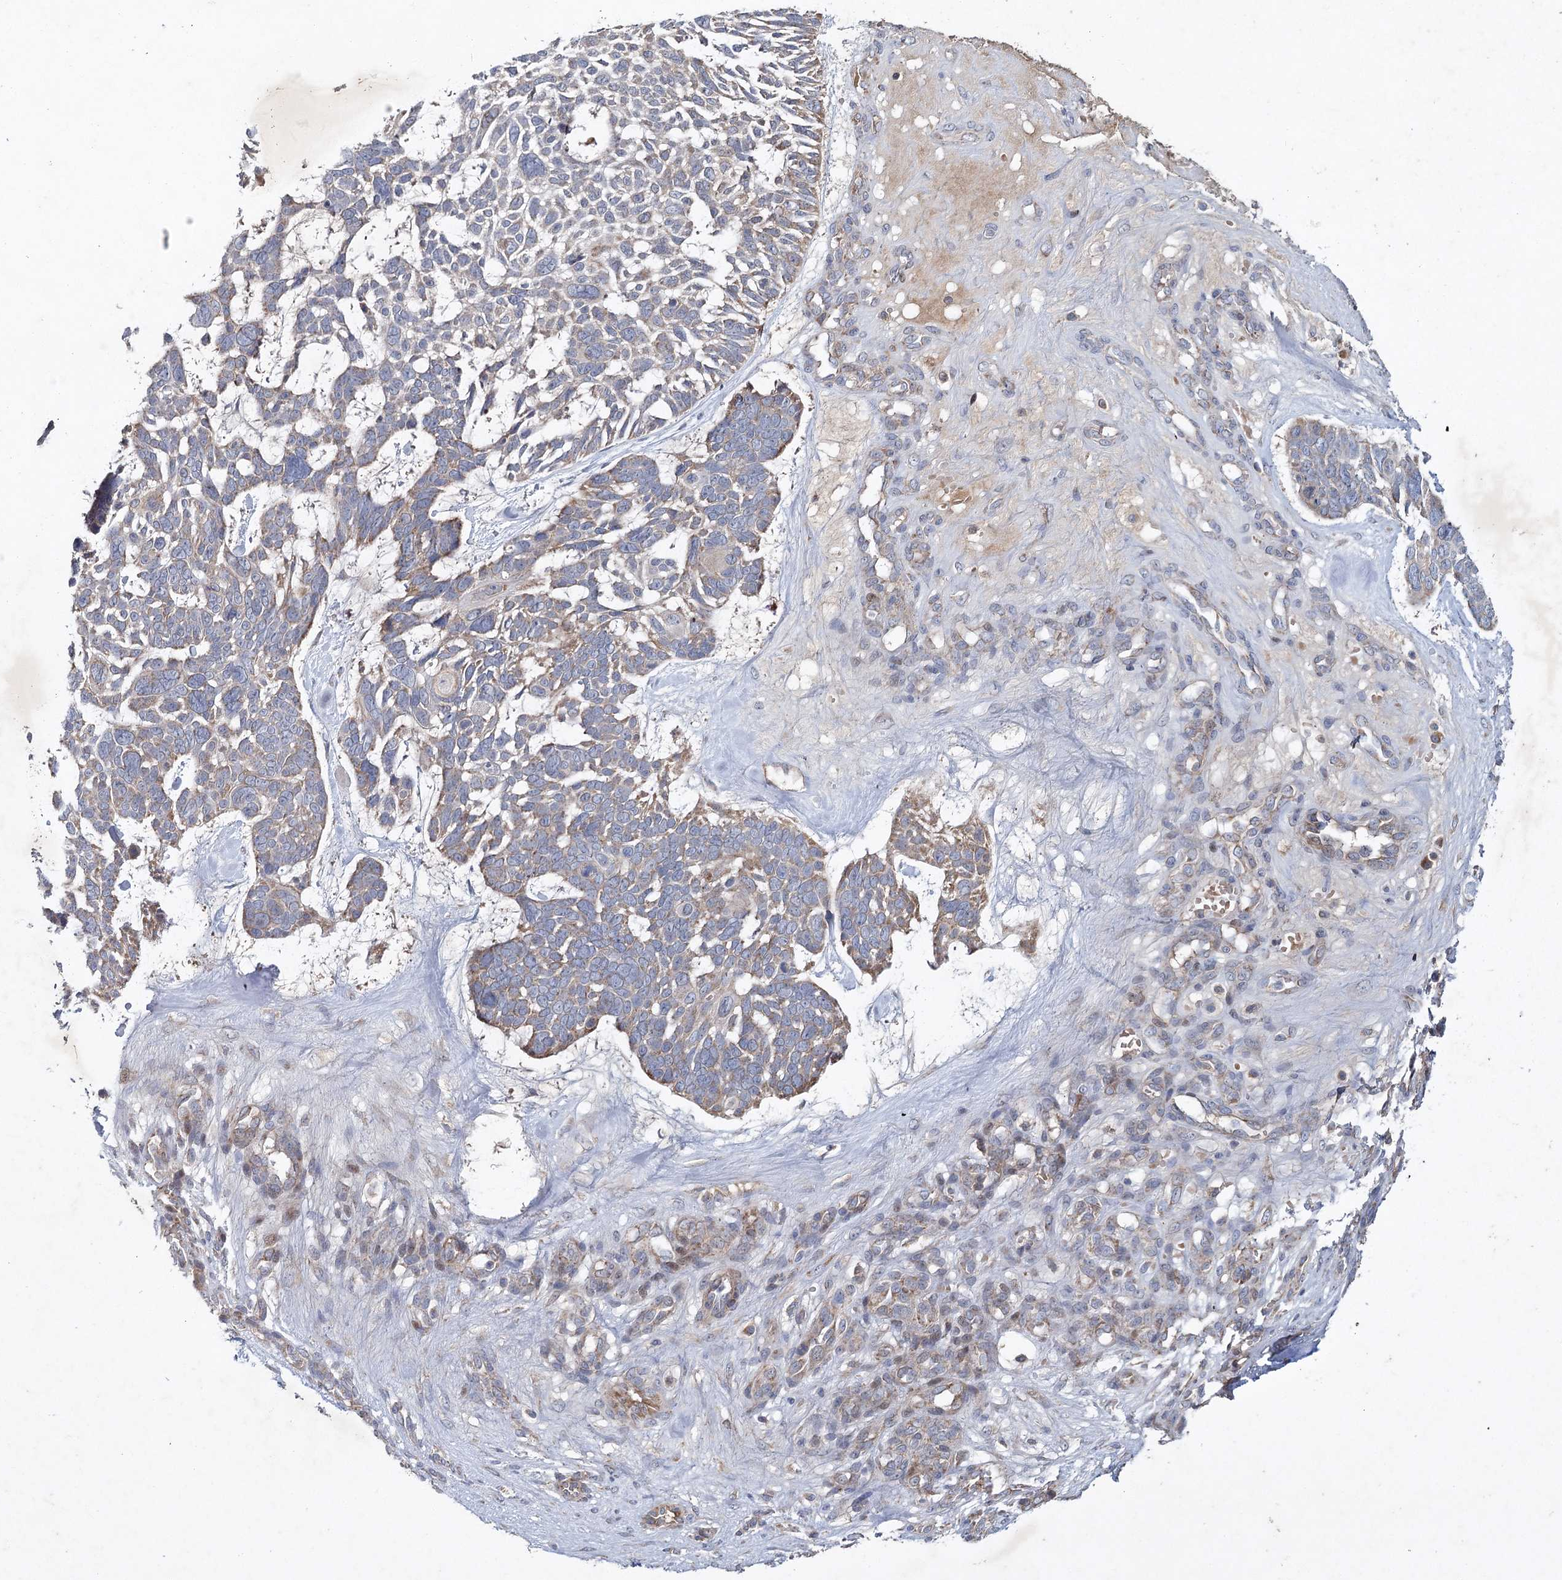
{"staining": {"intensity": "weak", "quantity": "<25%", "location": "cytoplasmic/membranous"}, "tissue": "skin cancer", "cell_type": "Tumor cells", "image_type": "cancer", "snomed": [{"axis": "morphology", "description": "Basal cell carcinoma"}, {"axis": "topography", "description": "Skin"}], "caption": "The IHC histopathology image has no significant staining in tumor cells of skin basal cell carcinoma tissue.", "gene": "MRPL44", "patient": {"sex": "male", "age": 85}}